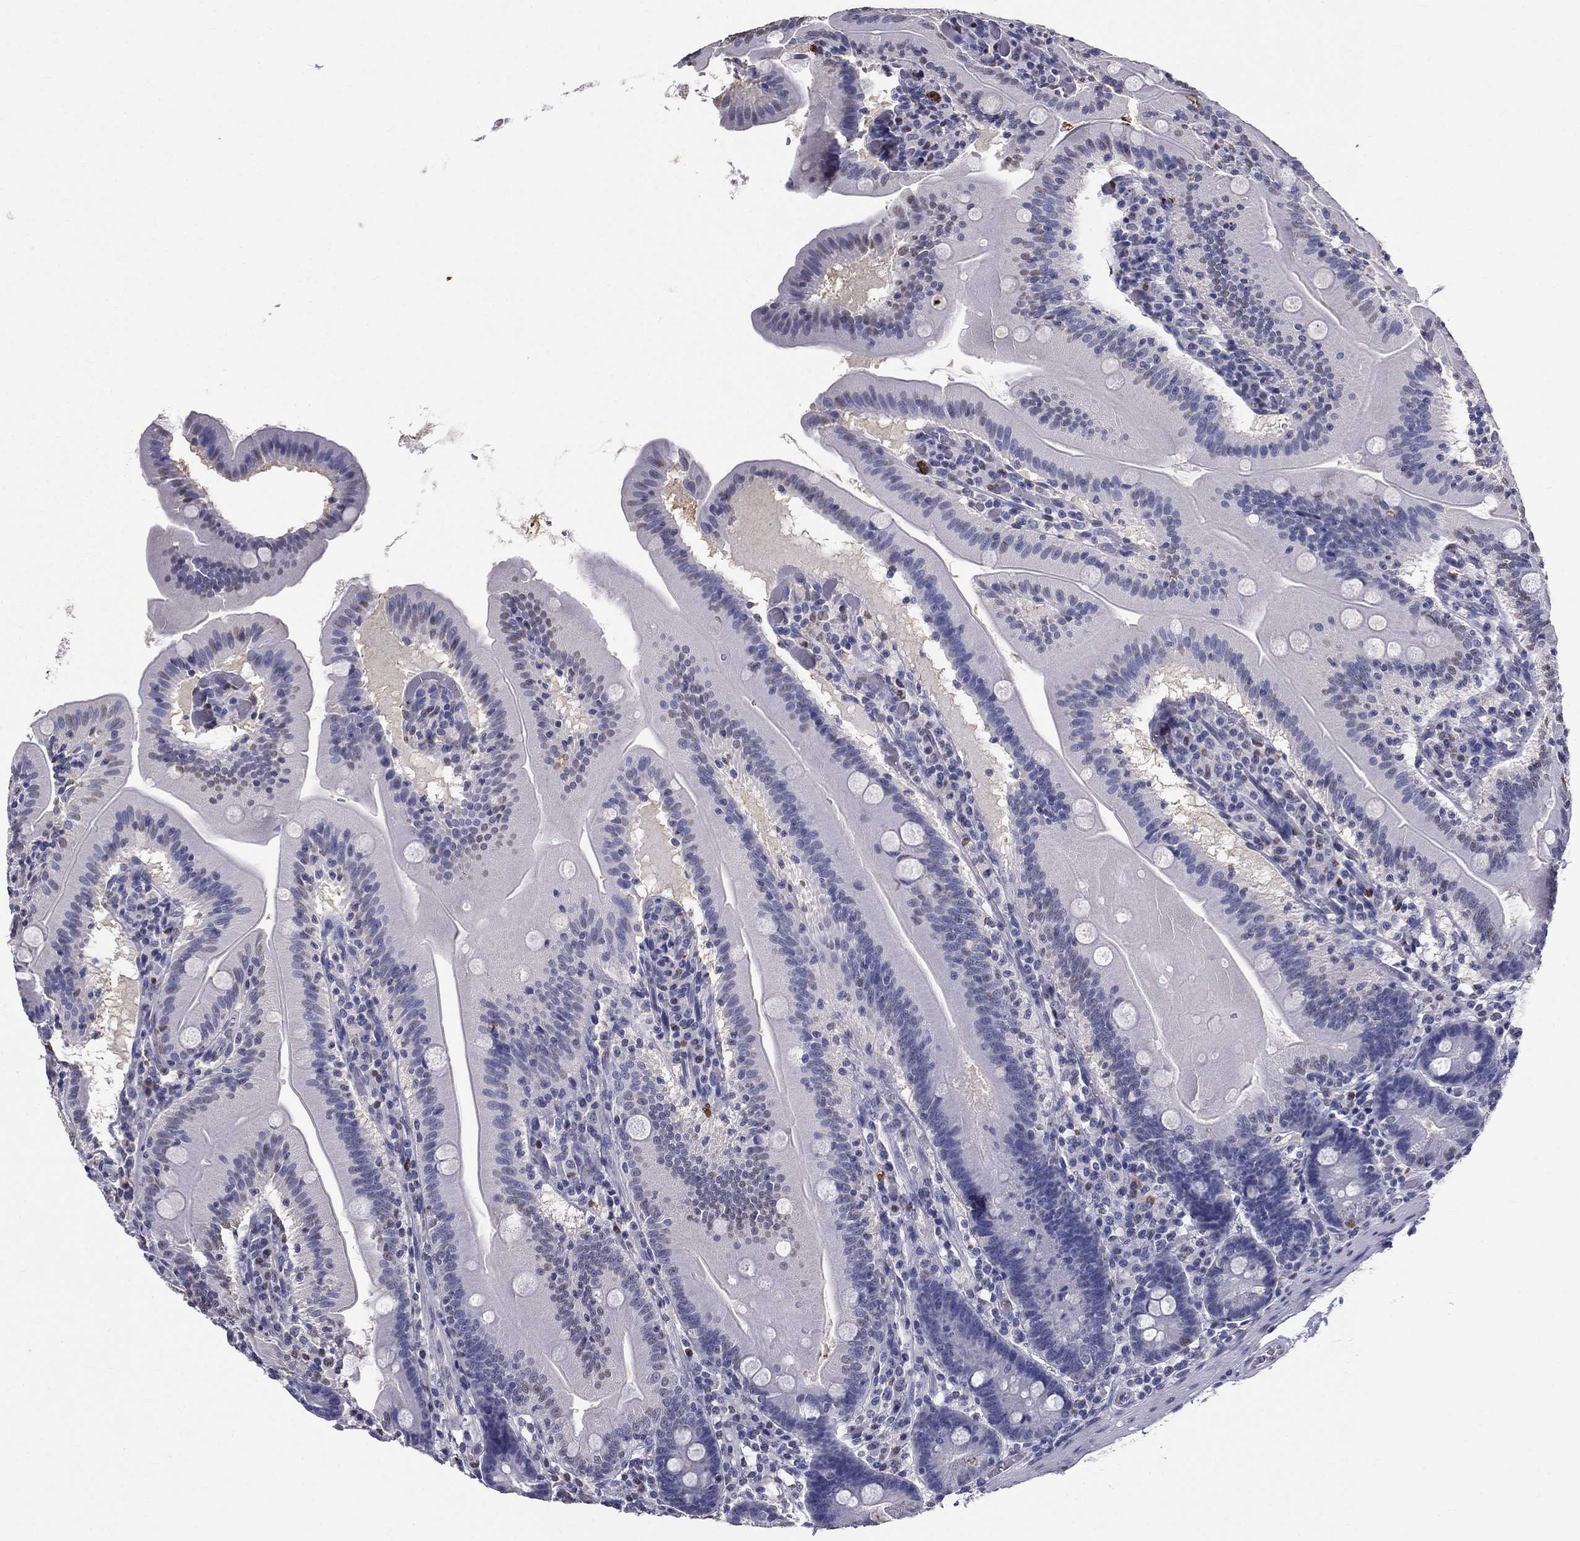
{"staining": {"intensity": "weak", "quantity": "<25%", "location": "nuclear"}, "tissue": "small intestine", "cell_type": "Glandular cells", "image_type": "normal", "snomed": [{"axis": "morphology", "description": "Normal tissue, NOS"}, {"axis": "topography", "description": "Small intestine"}], "caption": "A histopathology image of small intestine stained for a protein exhibits no brown staining in glandular cells.", "gene": "IGSF8", "patient": {"sex": "male", "age": 37}}